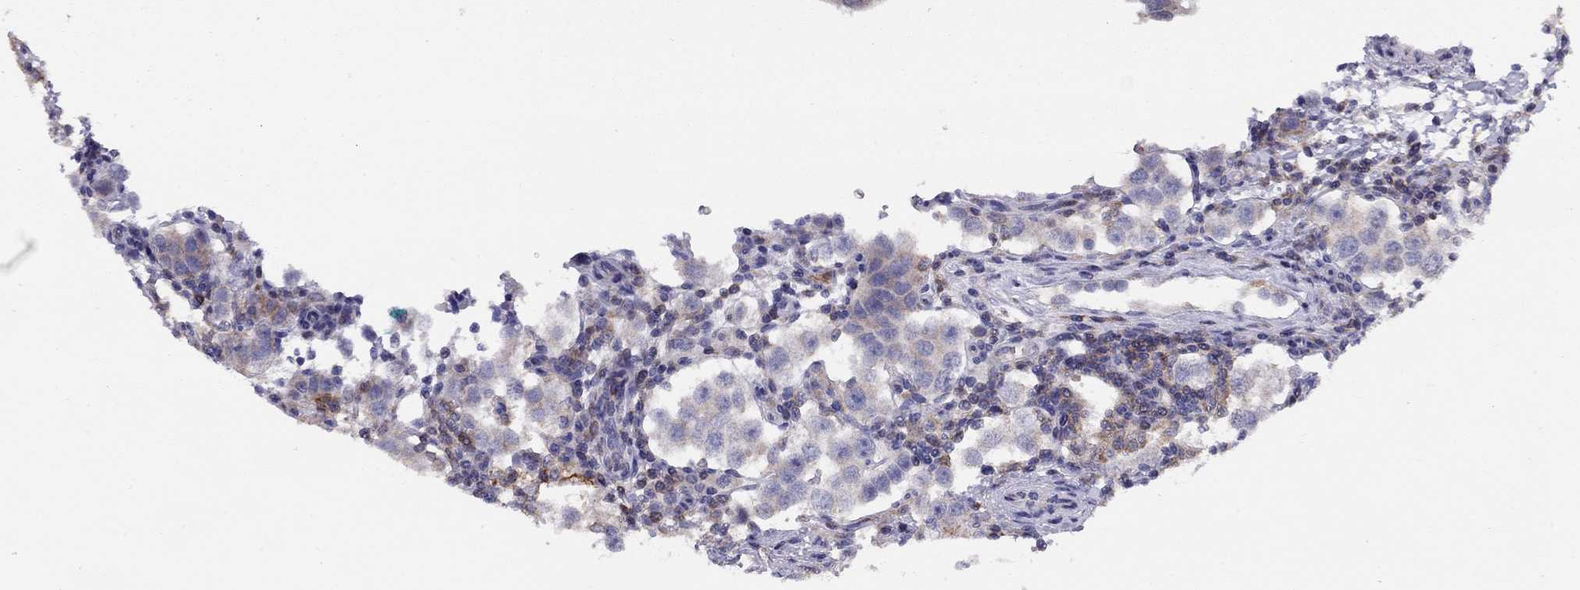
{"staining": {"intensity": "weak", "quantity": "<25%", "location": "cytoplasmic/membranous"}, "tissue": "testis cancer", "cell_type": "Tumor cells", "image_type": "cancer", "snomed": [{"axis": "morphology", "description": "Seminoma, NOS"}, {"axis": "topography", "description": "Testis"}], "caption": "Immunohistochemistry (IHC) micrograph of neoplastic tissue: human seminoma (testis) stained with DAB (3,3'-diaminobenzidine) exhibits no significant protein positivity in tumor cells.", "gene": "CITED1", "patient": {"sex": "male", "age": 37}}